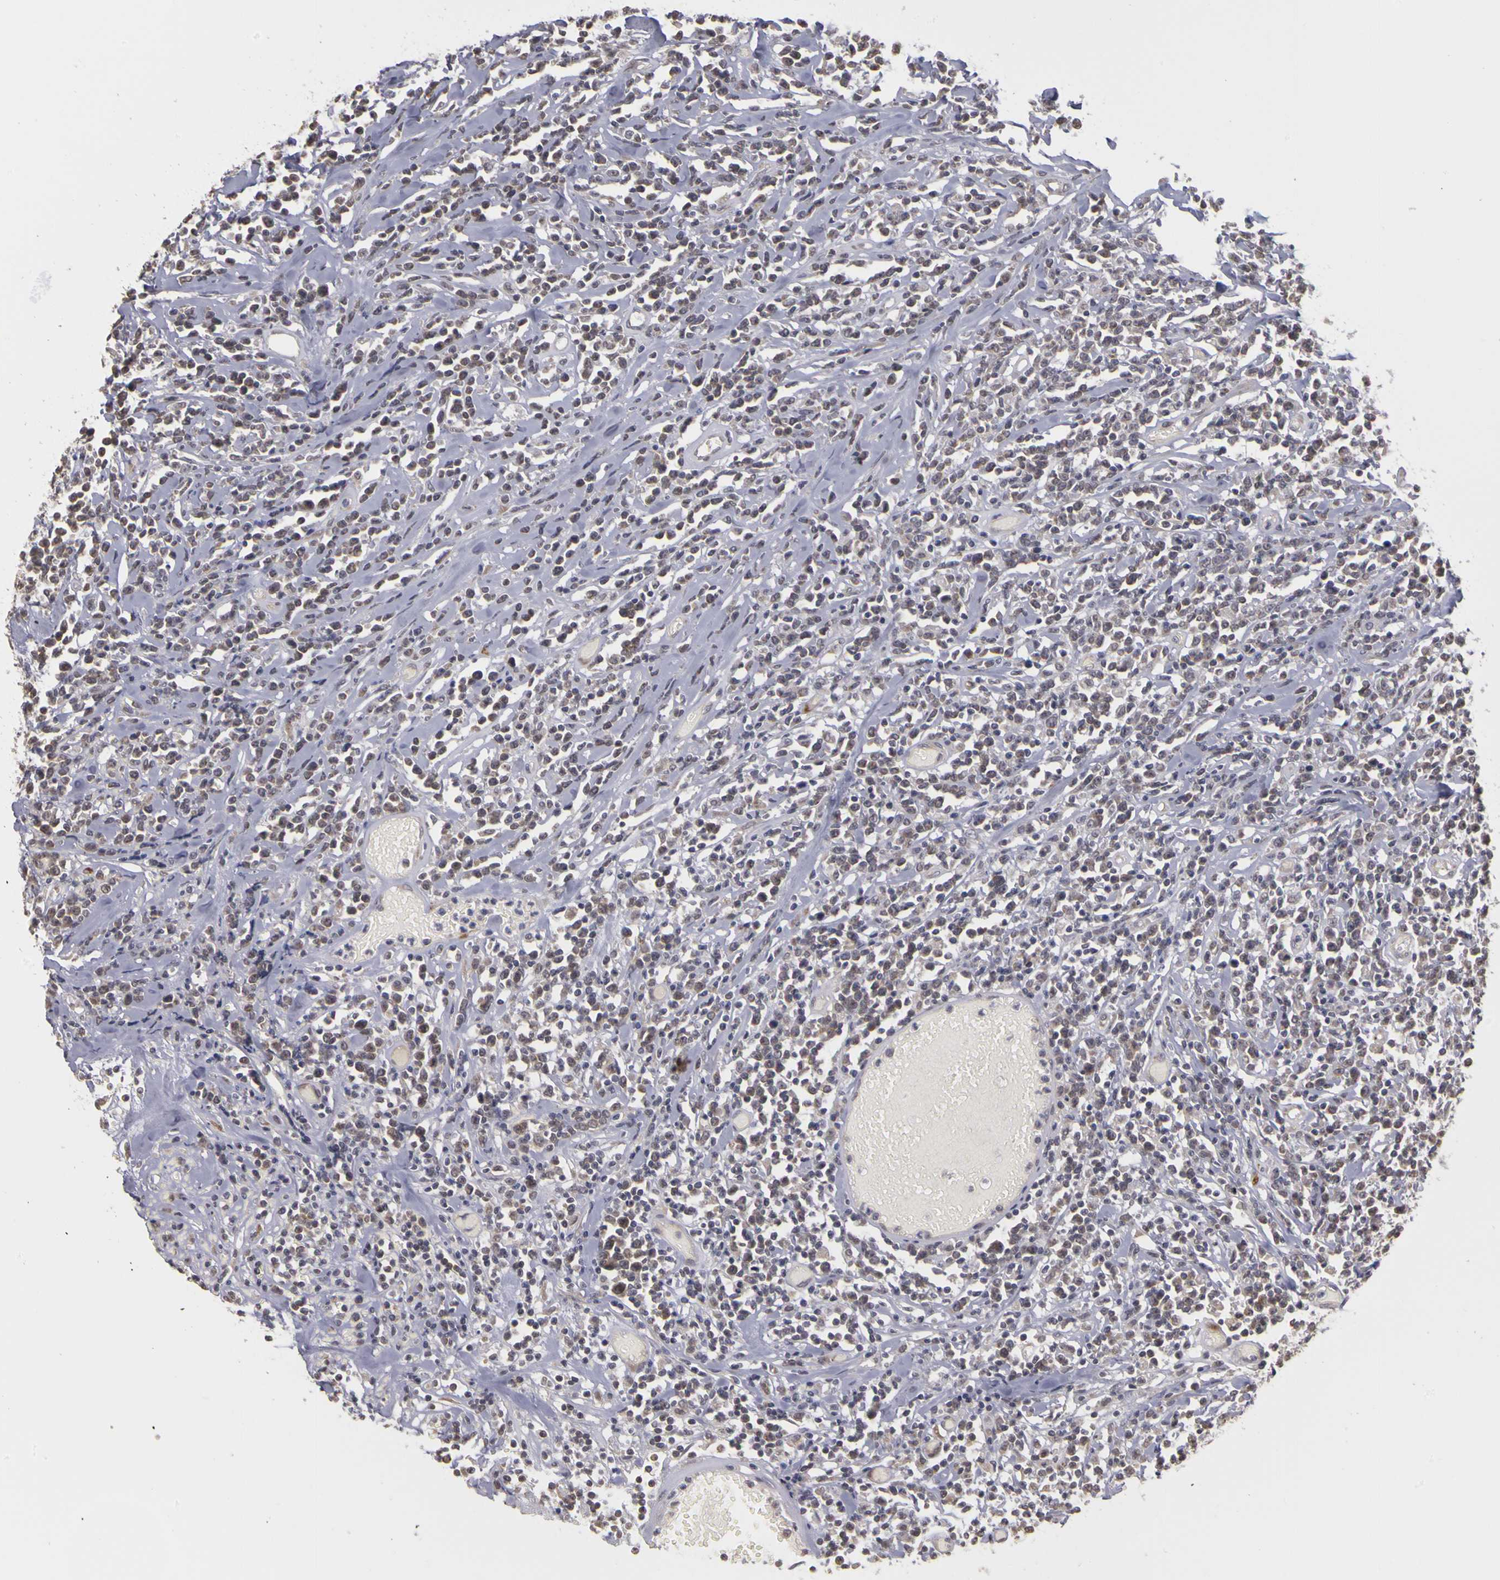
{"staining": {"intensity": "negative", "quantity": "none", "location": "none"}, "tissue": "lymphoma", "cell_type": "Tumor cells", "image_type": "cancer", "snomed": [{"axis": "morphology", "description": "Malignant lymphoma, non-Hodgkin's type, High grade"}, {"axis": "topography", "description": "Colon"}], "caption": "DAB immunohistochemical staining of human lymphoma shows no significant expression in tumor cells.", "gene": "FRMD7", "patient": {"sex": "male", "age": 82}}